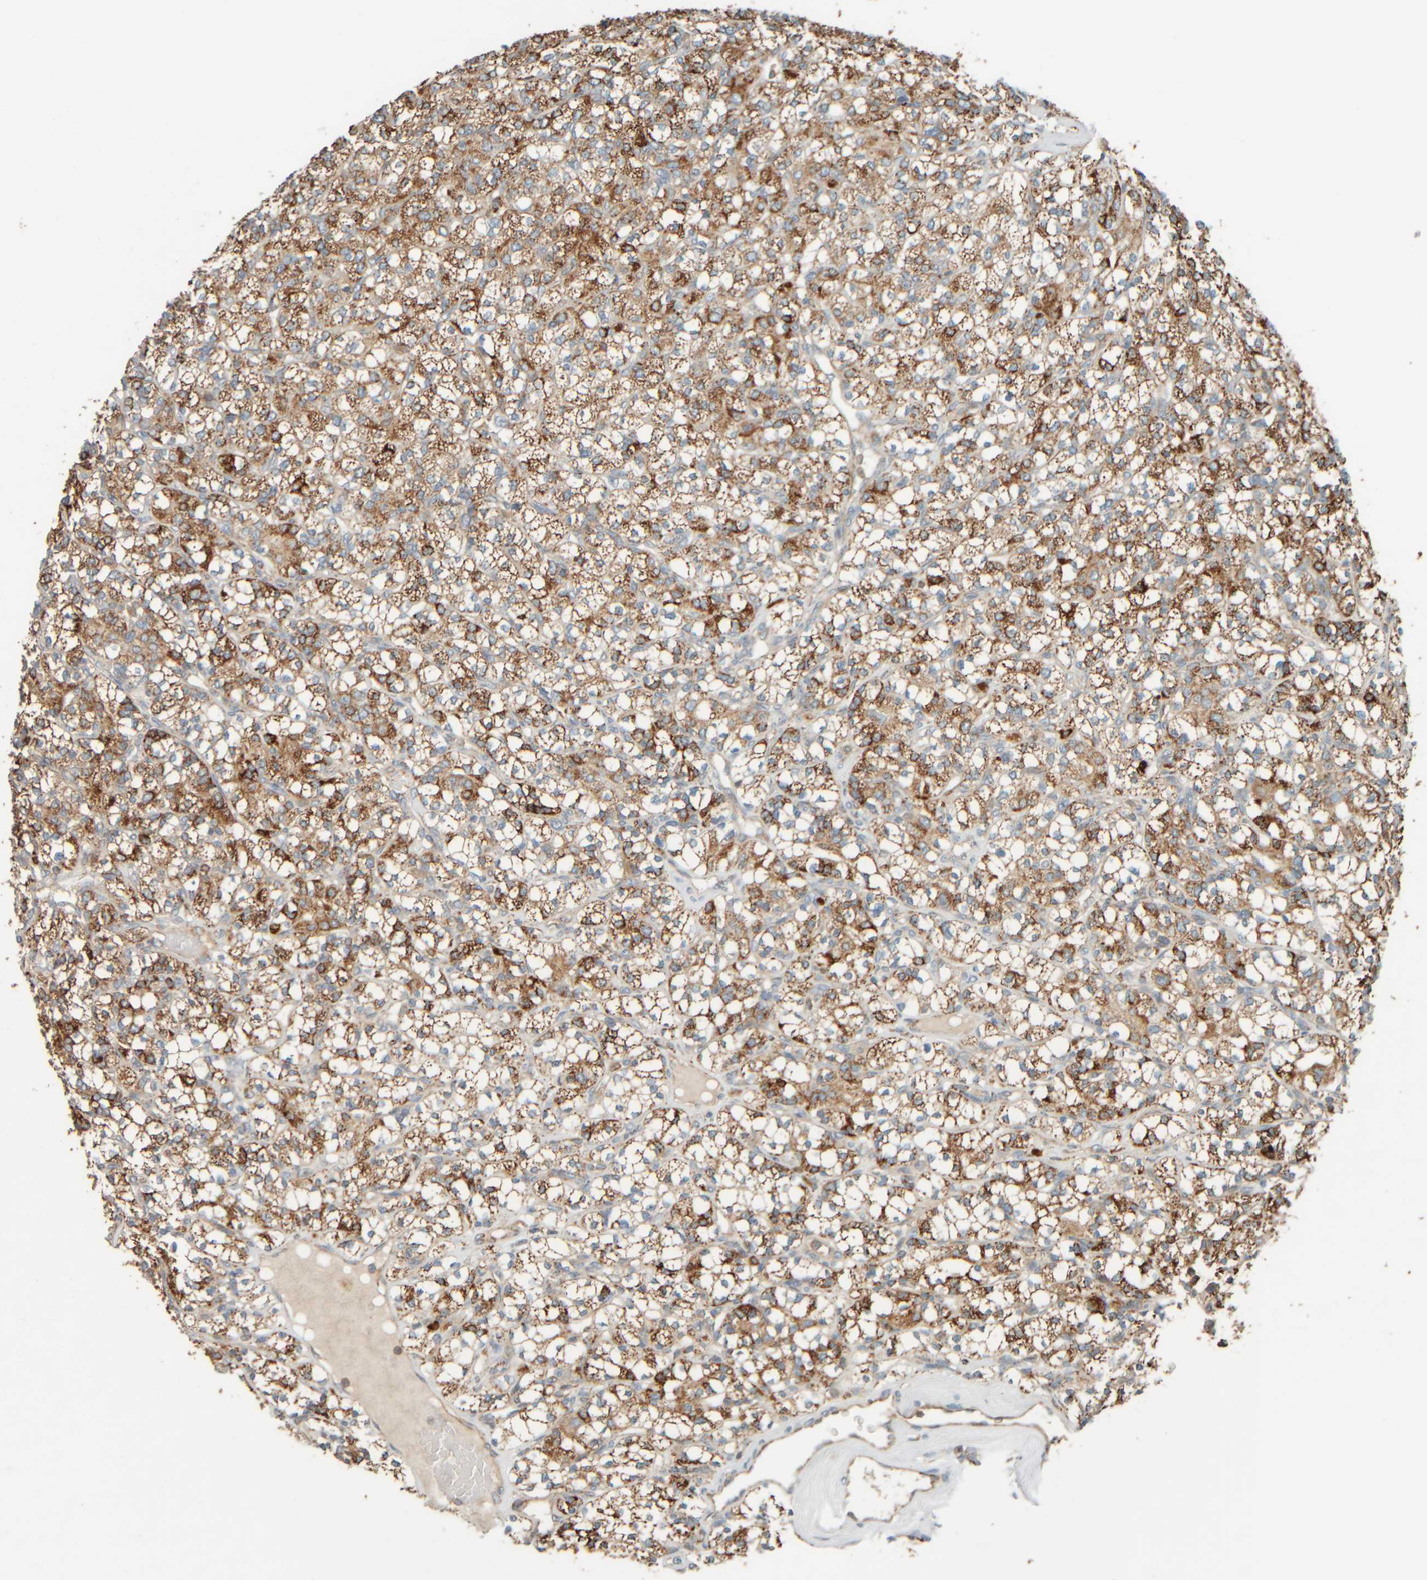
{"staining": {"intensity": "moderate", "quantity": ">75%", "location": "cytoplasmic/membranous"}, "tissue": "renal cancer", "cell_type": "Tumor cells", "image_type": "cancer", "snomed": [{"axis": "morphology", "description": "Adenocarcinoma, NOS"}, {"axis": "topography", "description": "Kidney"}], "caption": "Immunohistochemistry micrograph of human renal cancer (adenocarcinoma) stained for a protein (brown), which exhibits medium levels of moderate cytoplasmic/membranous staining in approximately >75% of tumor cells.", "gene": "SPAG5", "patient": {"sex": "male", "age": 77}}